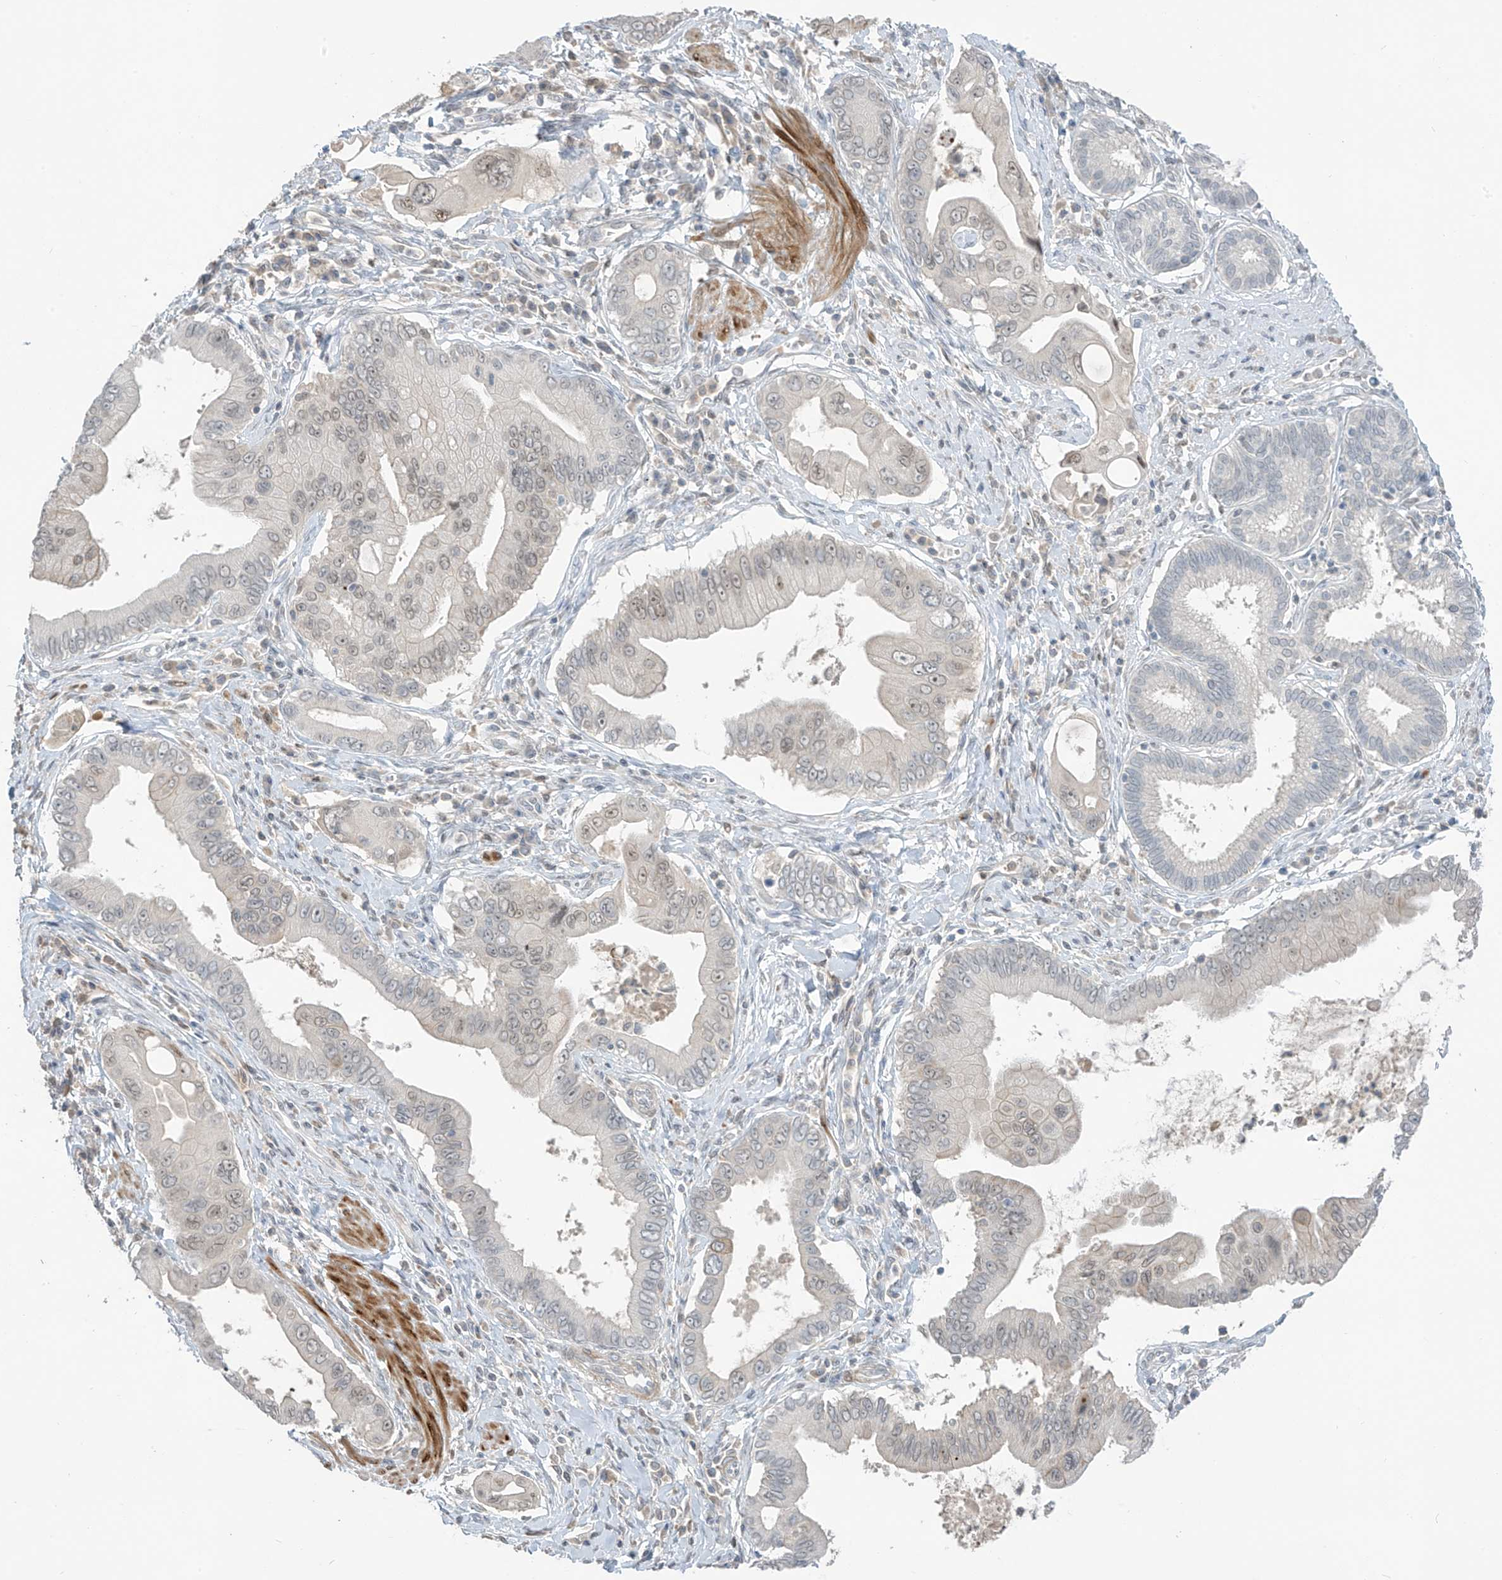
{"staining": {"intensity": "weak", "quantity": "<25%", "location": "nuclear"}, "tissue": "pancreatic cancer", "cell_type": "Tumor cells", "image_type": "cancer", "snomed": [{"axis": "morphology", "description": "Adenocarcinoma, NOS"}, {"axis": "topography", "description": "Pancreas"}], "caption": "Pancreatic adenocarcinoma was stained to show a protein in brown. There is no significant expression in tumor cells. Nuclei are stained in blue.", "gene": "METAP1D", "patient": {"sex": "male", "age": 78}}